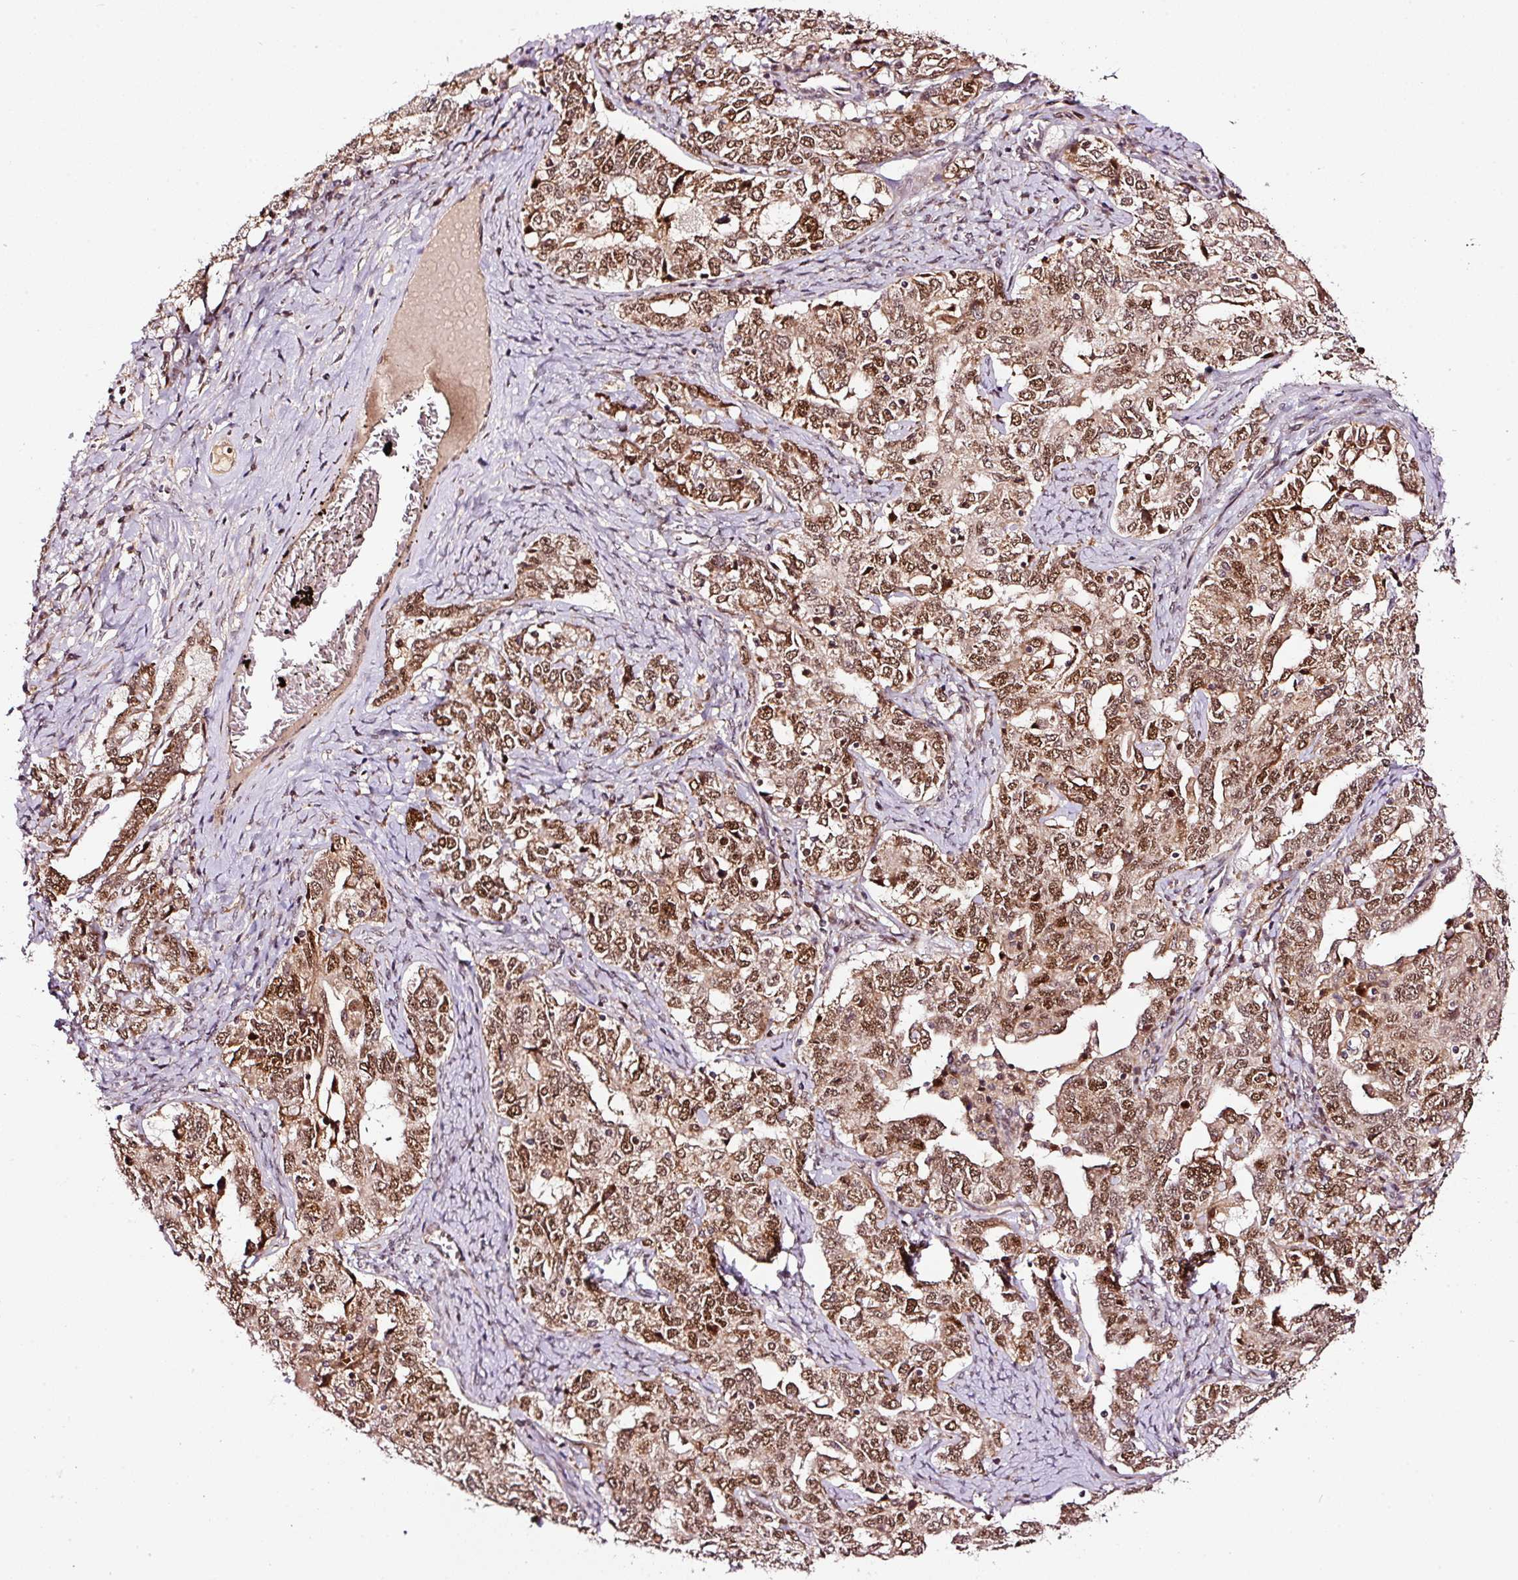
{"staining": {"intensity": "moderate", "quantity": ">75%", "location": "nuclear"}, "tissue": "ovarian cancer", "cell_type": "Tumor cells", "image_type": "cancer", "snomed": [{"axis": "morphology", "description": "Carcinoma, endometroid"}, {"axis": "topography", "description": "Ovary"}], "caption": "Endometroid carcinoma (ovarian) tissue demonstrates moderate nuclear expression in about >75% of tumor cells", "gene": "RFC4", "patient": {"sex": "female", "age": 62}}